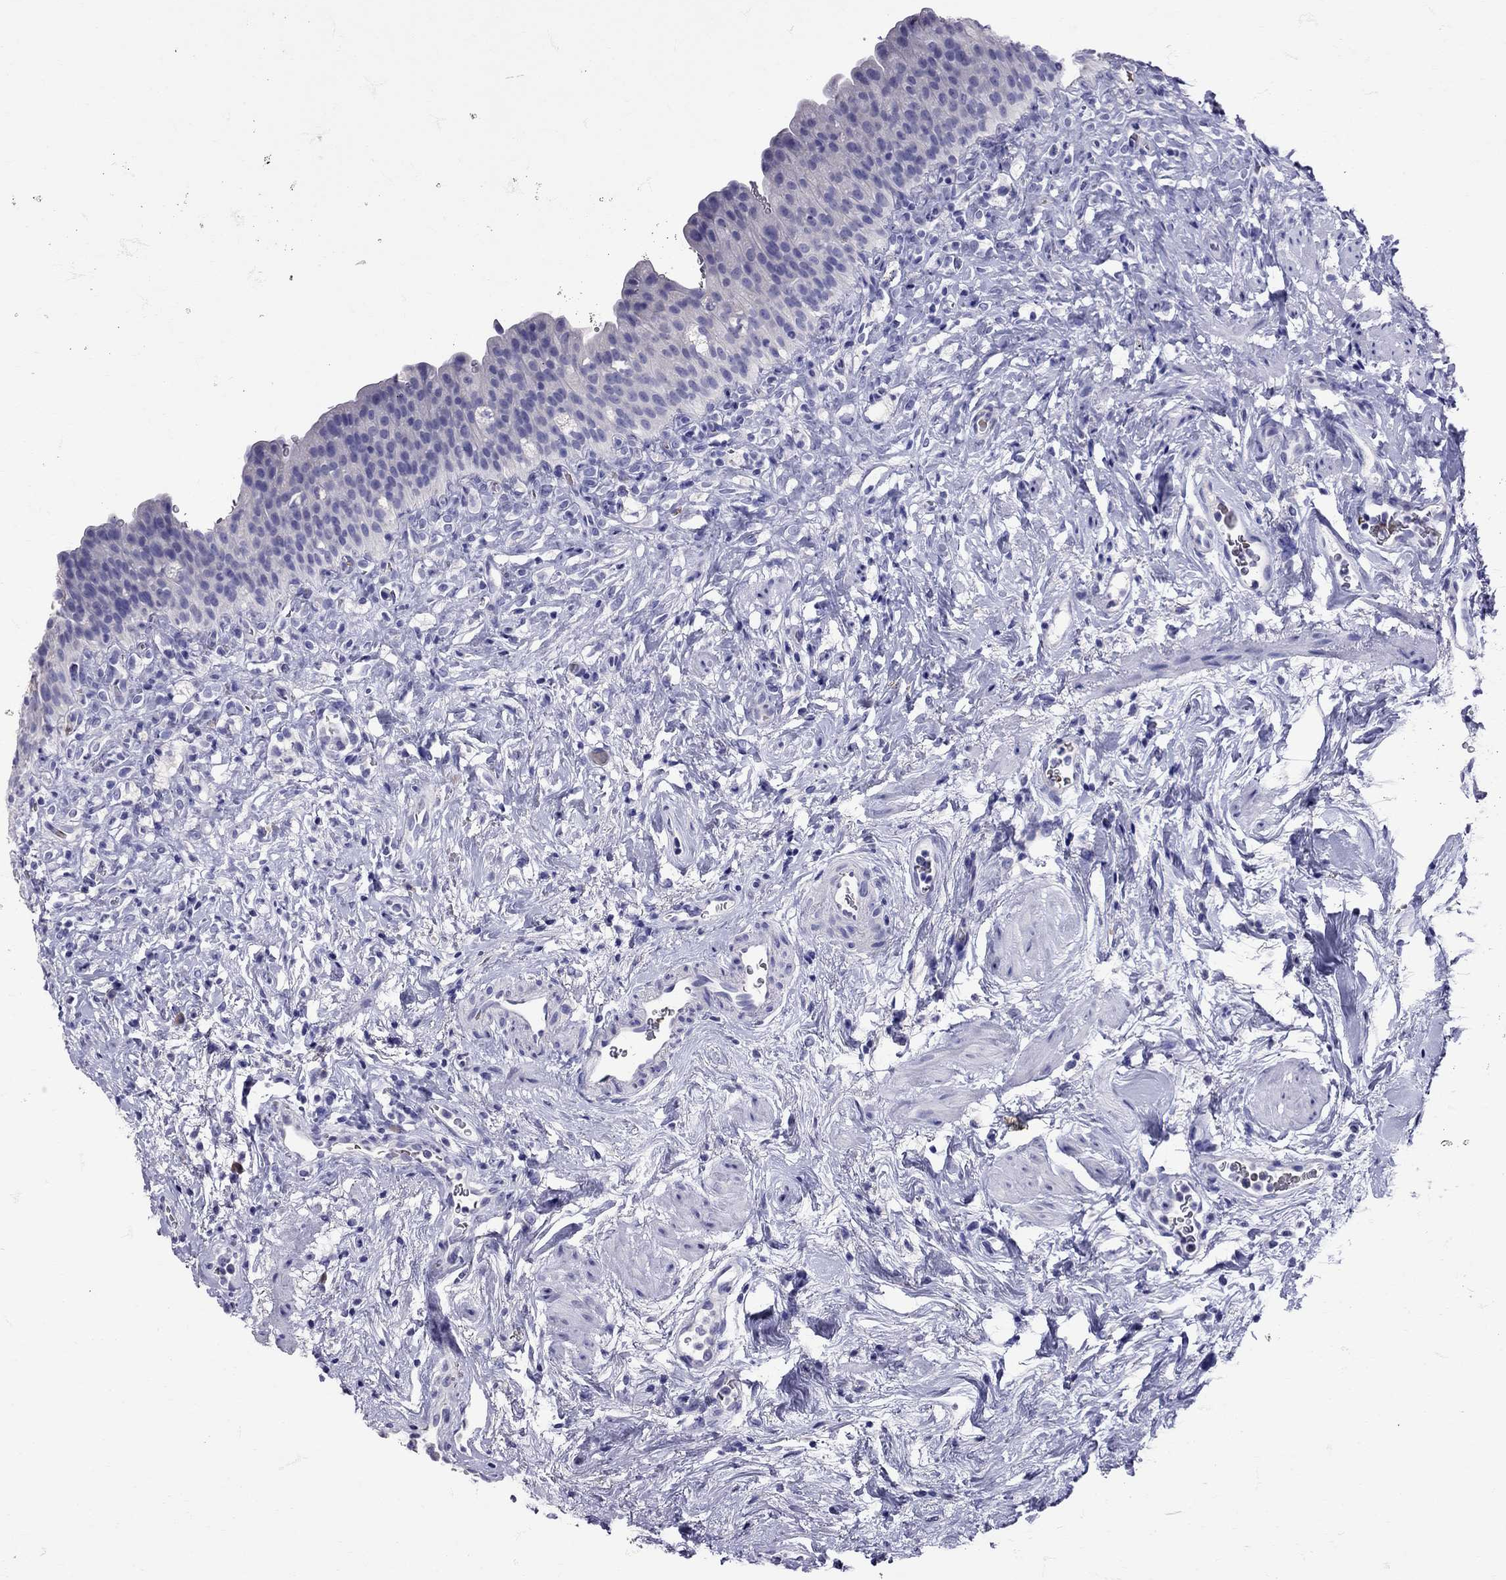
{"staining": {"intensity": "negative", "quantity": "none", "location": "none"}, "tissue": "urinary bladder", "cell_type": "Urothelial cells", "image_type": "normal", "snomed": [{"axis": "morphology", "description": "Normal tissue, NOS"}, {"axis": "topography", "description": "Urinary bladder"}], "caption": "Urothelial cells are negative for protein expression in unremarkable human urinary bladder. (Brightfield microscopy of DAB (3,3'-diaminobenzidine) immunohistochemistry (IHC) at high magnification).", "gene": "TBR1", "patient": {"sex": "male", "age": 76}}